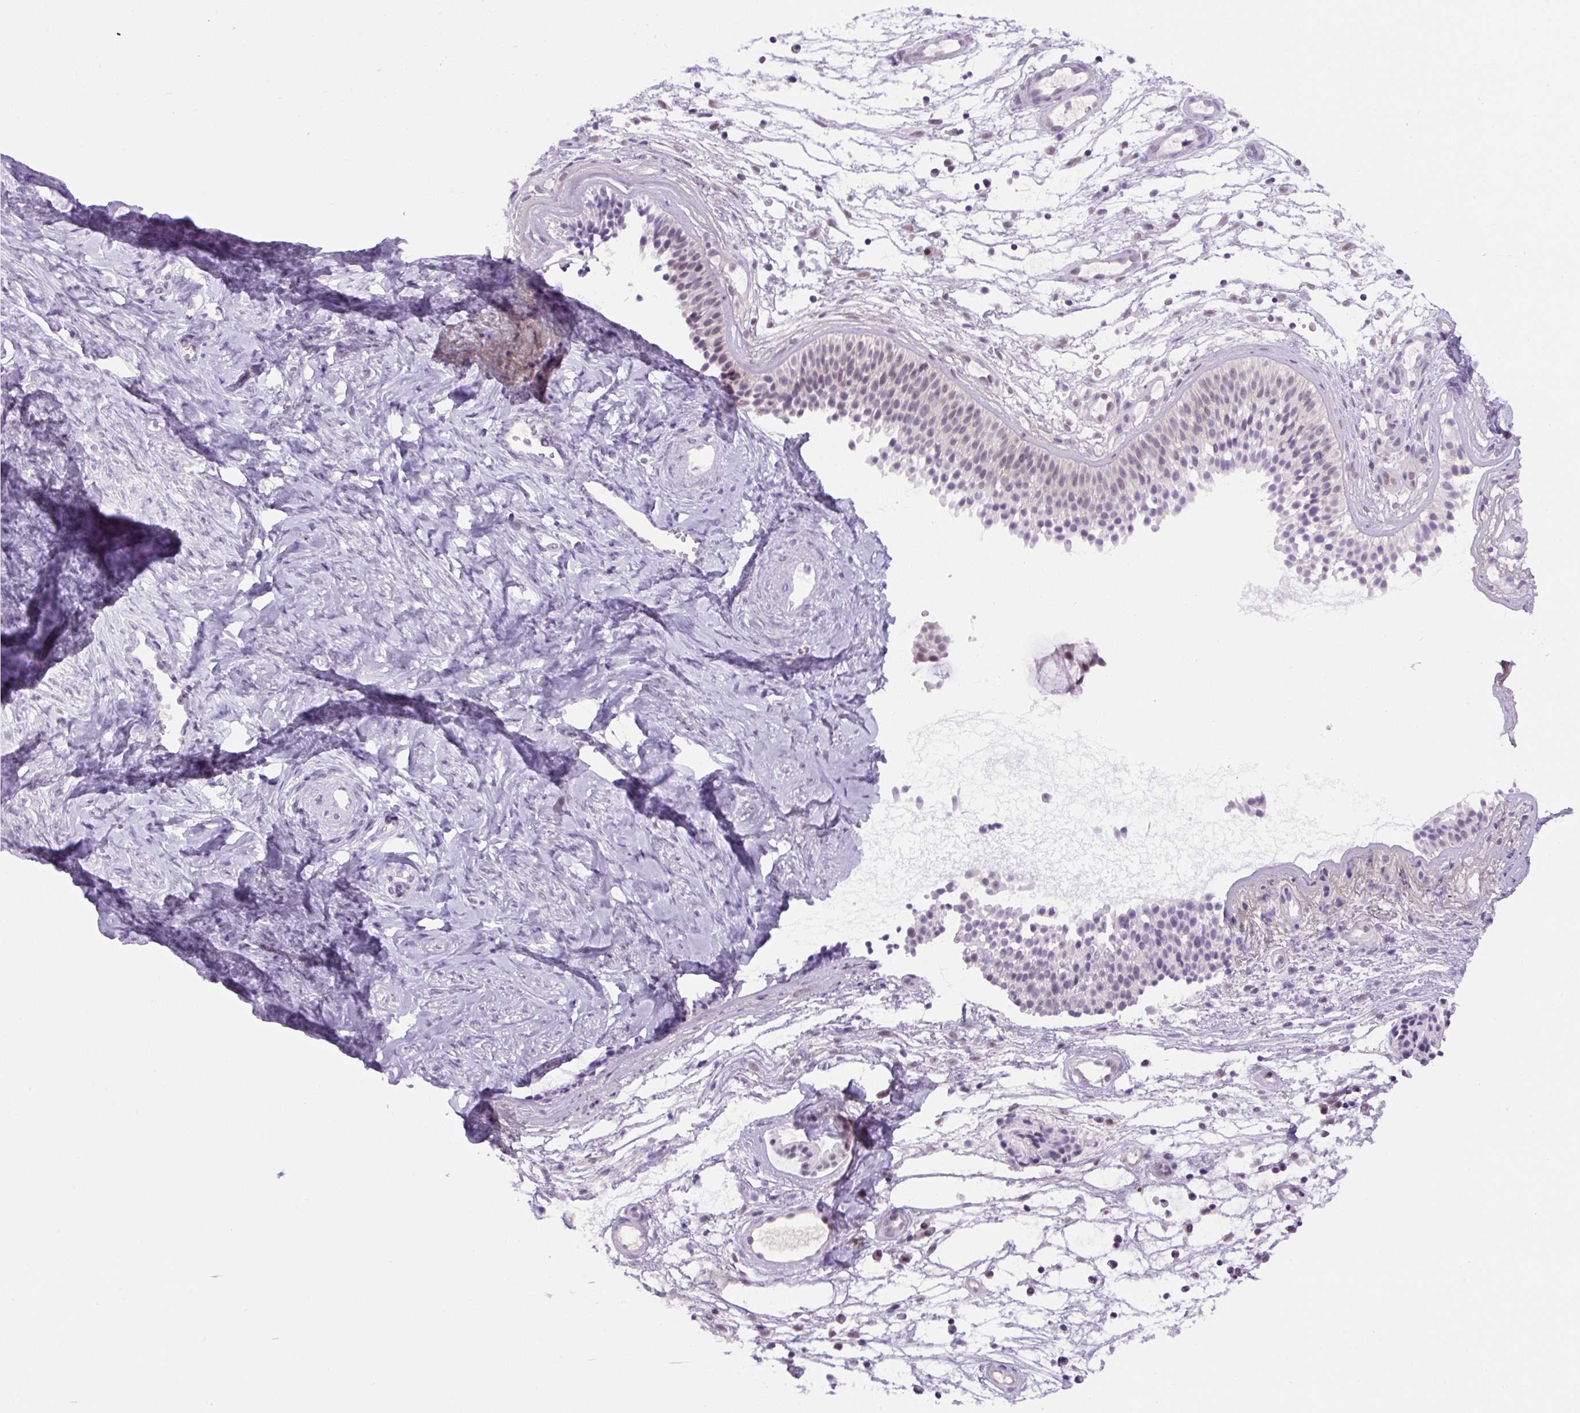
{"staining": {"intensity": "weak", "quantity": "<25%", "location": "nuclear"}, "tissue": "nasopharynx", "cell_type": "Respiratory epithelial cells", "image_type": "normal", "snomed": [{"axis": "morphology", "description": "Normal tissue, NOS"}, {"axis": "topography", "description": "Nasopharynx"}], "caption": "An IHC image of benign nasopharynx is shown. There is no staining in respiratory epithelial cells of nasopharynx.", "gene": "RYBP", "patient": {"sex": "male", "age": 56}}